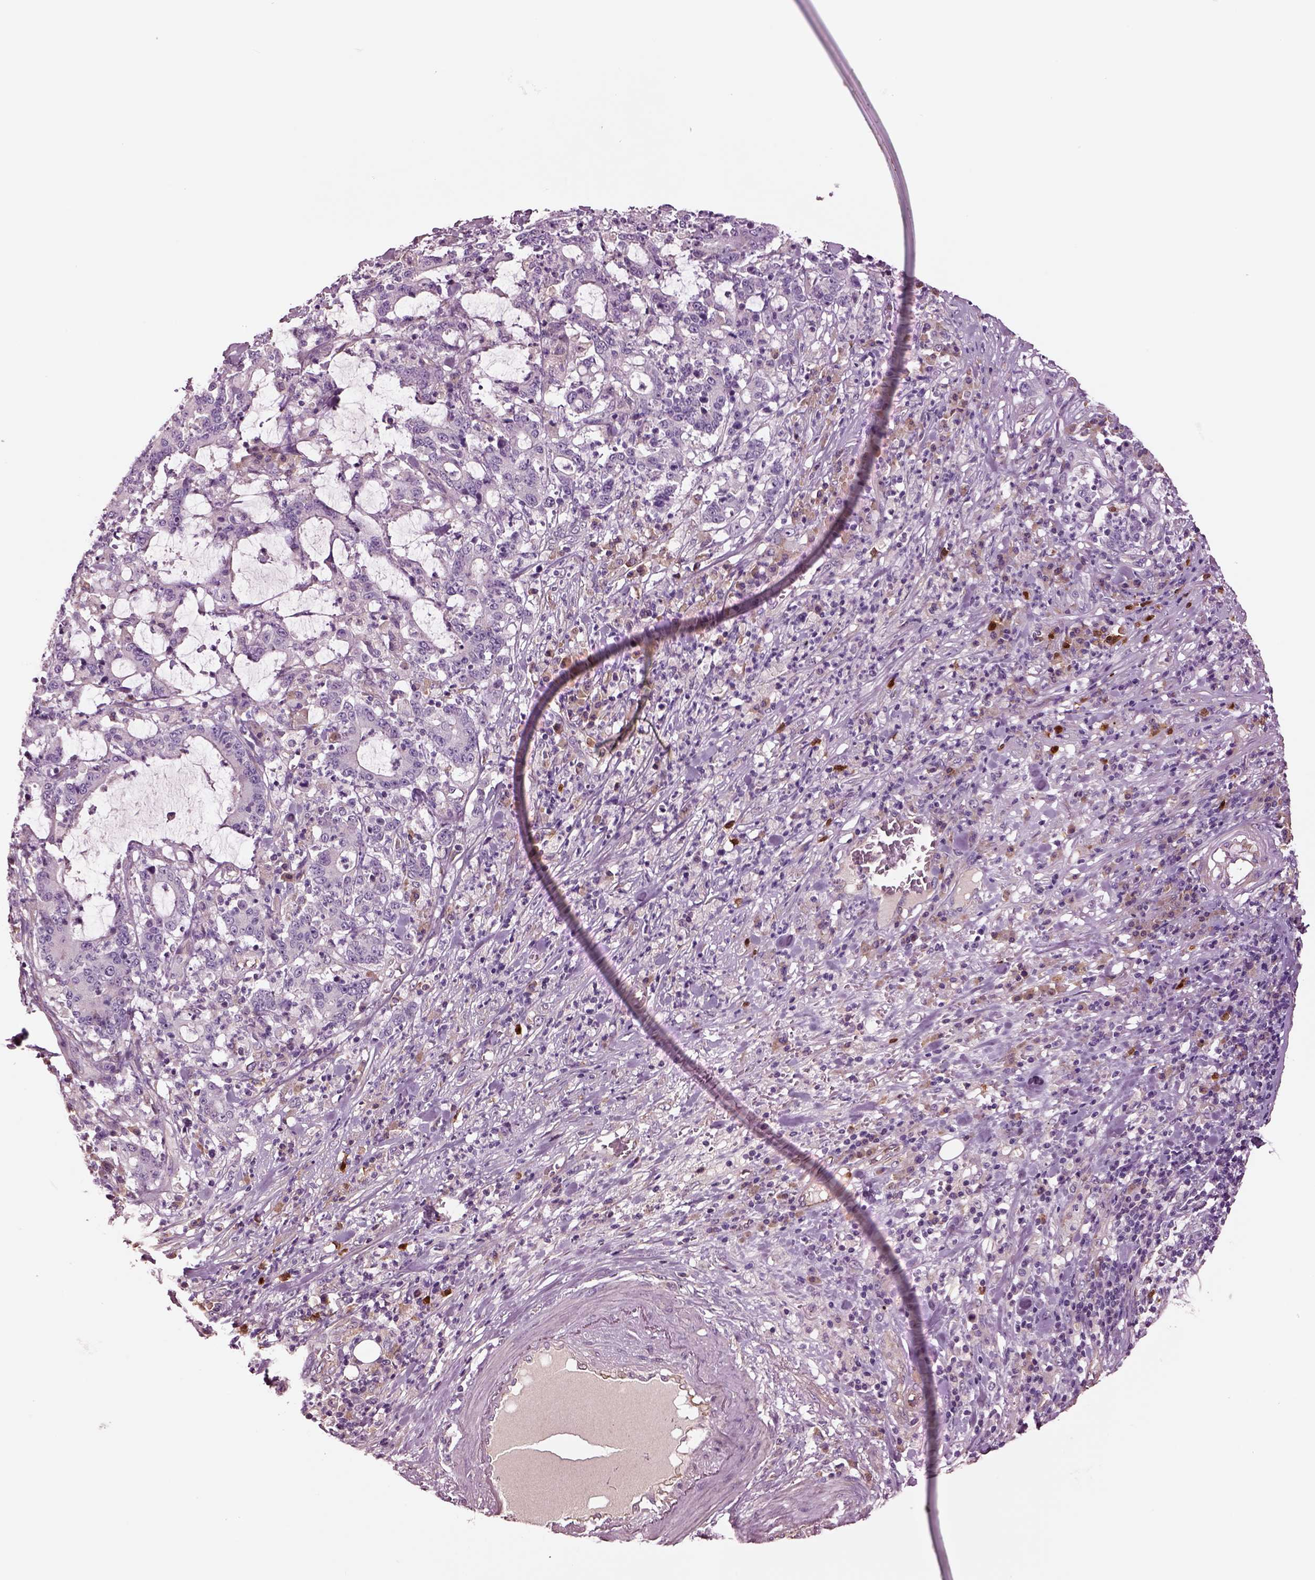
{"staining": {"intensity": "negative", "quantity": "none", "location": "none"}, "tissue": "stomach cancer", "cell_type": "Tumor cells", "image_type": "cancer", "snomed": [{"axis": "morphology", "description": "Adenocarcinoma, NOS"}, {"axis": "topography", "description": "Stomach, upper"}], "caption": "IHC of adenocarcinoma (stomach) displays no expression in tumor cells.", "gene": "HTR1B", "patient": {"sex": "male", "age": 68}}